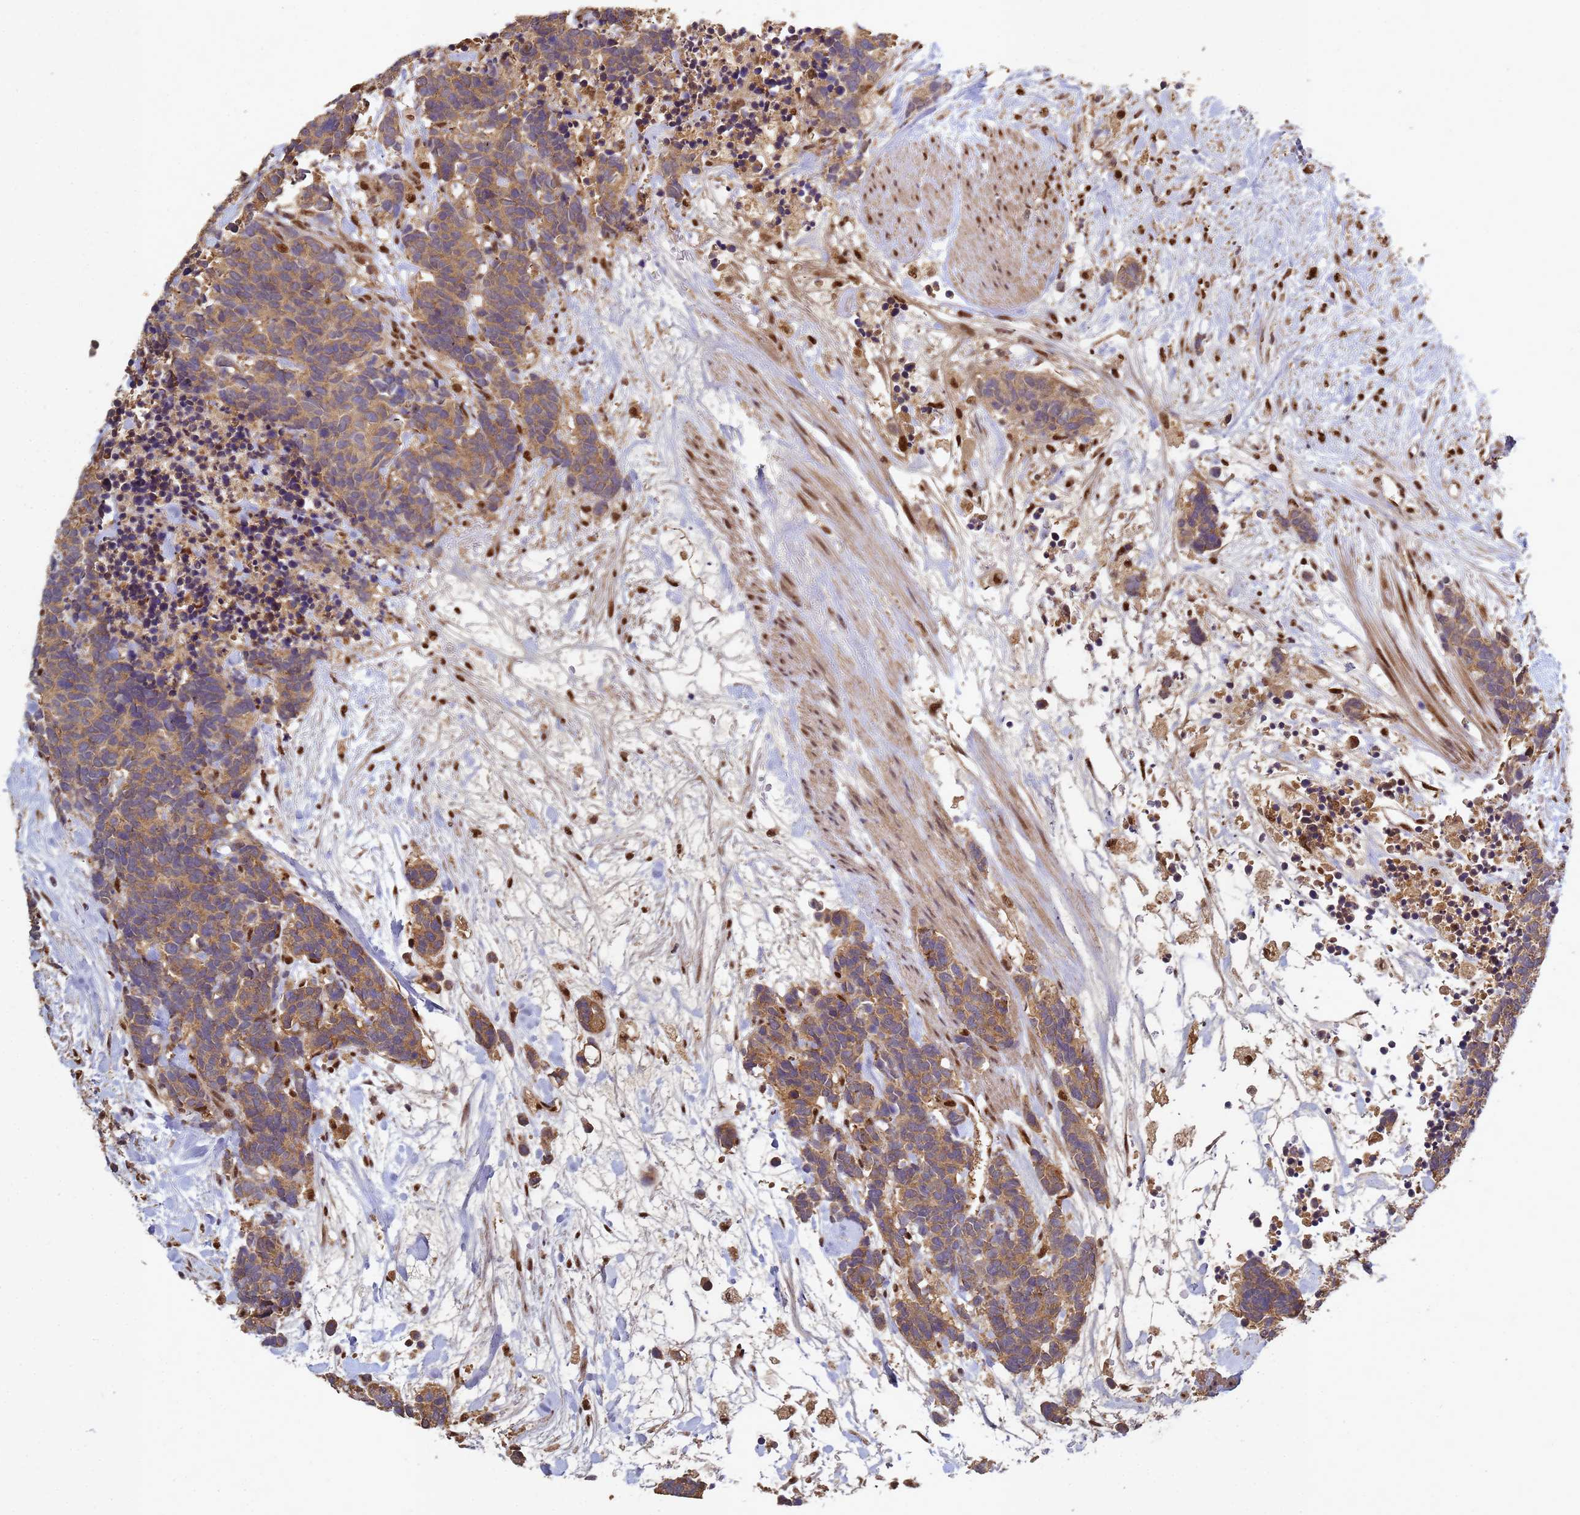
{"staining": {"intensity": "moderate", "quantity": ">75%", "location": "cytoplasmic/membranous"}, "tissue": "carcinoid", "cell_type": "Tumor cells", "image_type": "cancer", "snomed": [{"axis": "morphology", "description": "Carcinoma, NOS"}, {"axis": "morphology", "description": "Carcinoid, malignant, NOS"}, {"axis": "topography", "description": "Prostate"}], "caption": "There is medium levels of moderate cytoplasmic/membranous positivity in tumor cells of malignant carcinoid, as demonstrated by immunohistochemical staining (brown color).", "gene": "SECISBP2", "patient": {"sex": "male", "age": 57}}